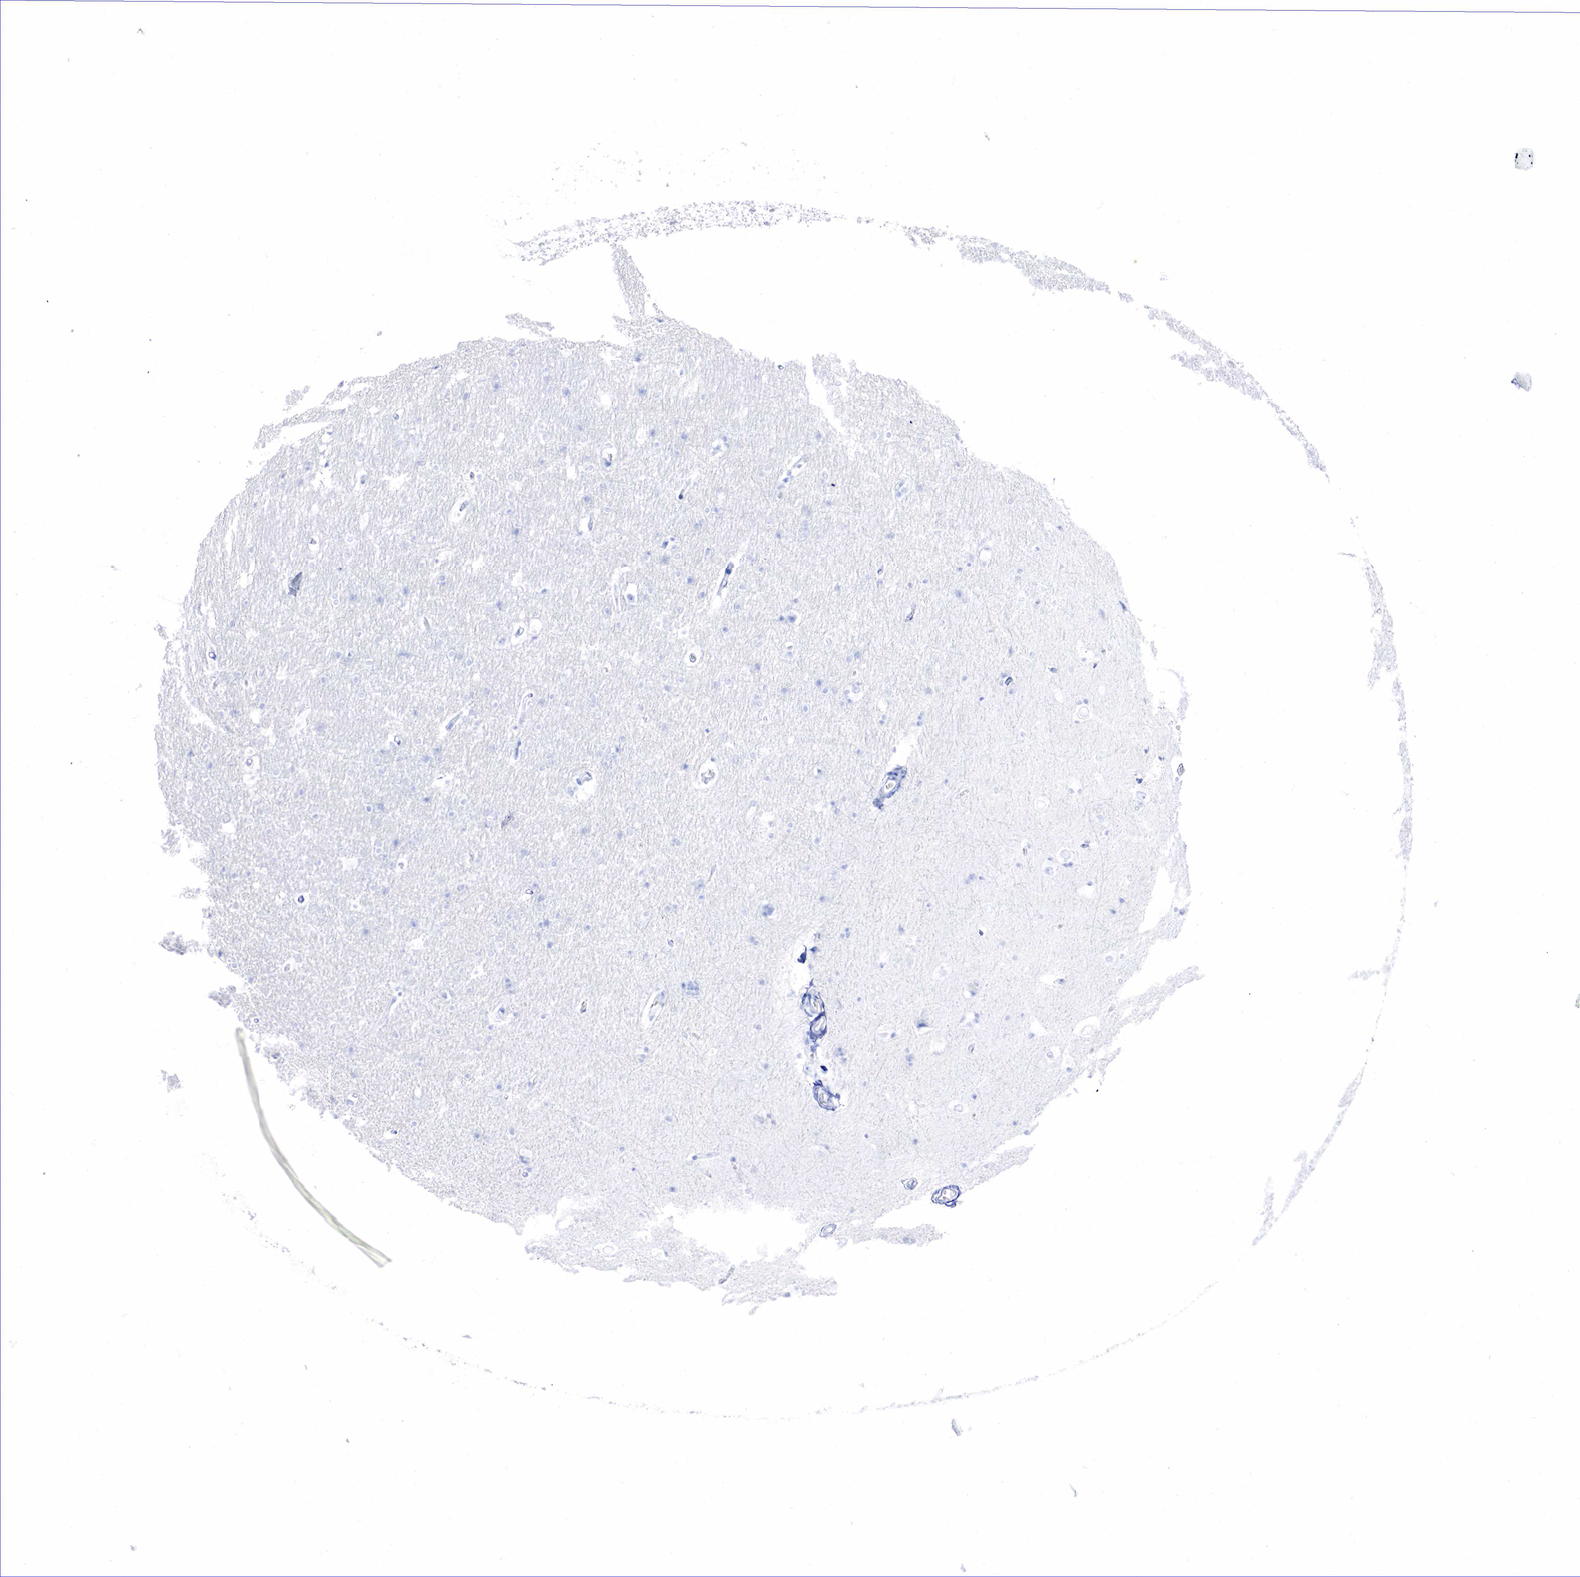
{"staining": {"intensity": "negative", "quantity": "none", "location": "none"}, "tissue": "hippocampus", "cell_type": "Glial cells", "image_type": "normal", "snomed": [{"axis": "morphology", "description": "Normal tissue, NOS"}, {"axis": "topography", "description": "Hippocampus"}], "caption": "Immunohistochemical staining of benign hippocampus demonstrates no significant staining in glial cells.", "gene": "PTH", "patient": {"sex": "female", "age": 19}}